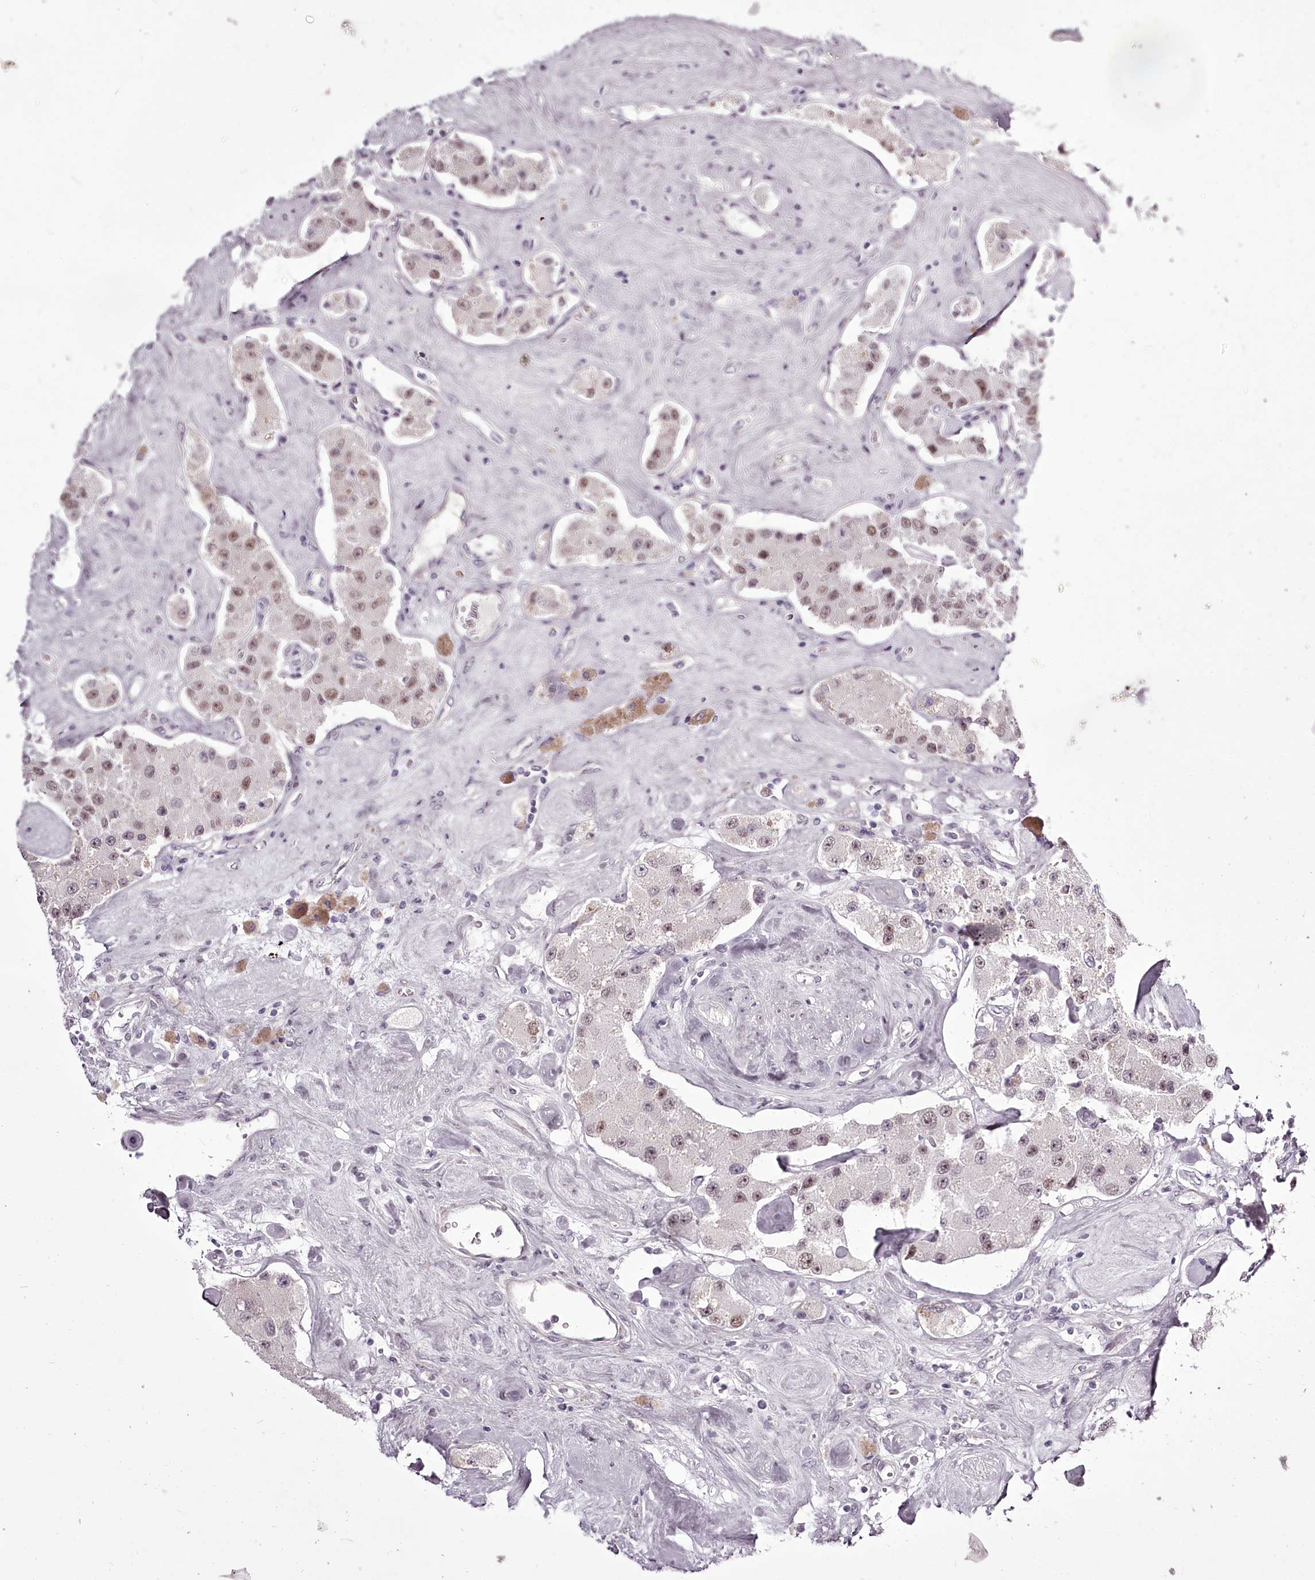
{"staining": {"intensity": "weak", "quantity": ">75%", "location": "nuclear"}, "tissue": "carcinoid", "cell_type": "Tumor cells", "image_type": "cancer", "snomed": [{"axis": "morphology", "description": "Carcinoid, malignant, NOS"}, {"axis": "topography", "description": "Pancreas"}], "caption": "The micrograph shows immunohistochemical staining of carcinoid. There is weak nuclear staining is appreciated in about >75% of tumor cells.", "gene": "C1orf56", "patient": {"sex": "male", "age": 41}}